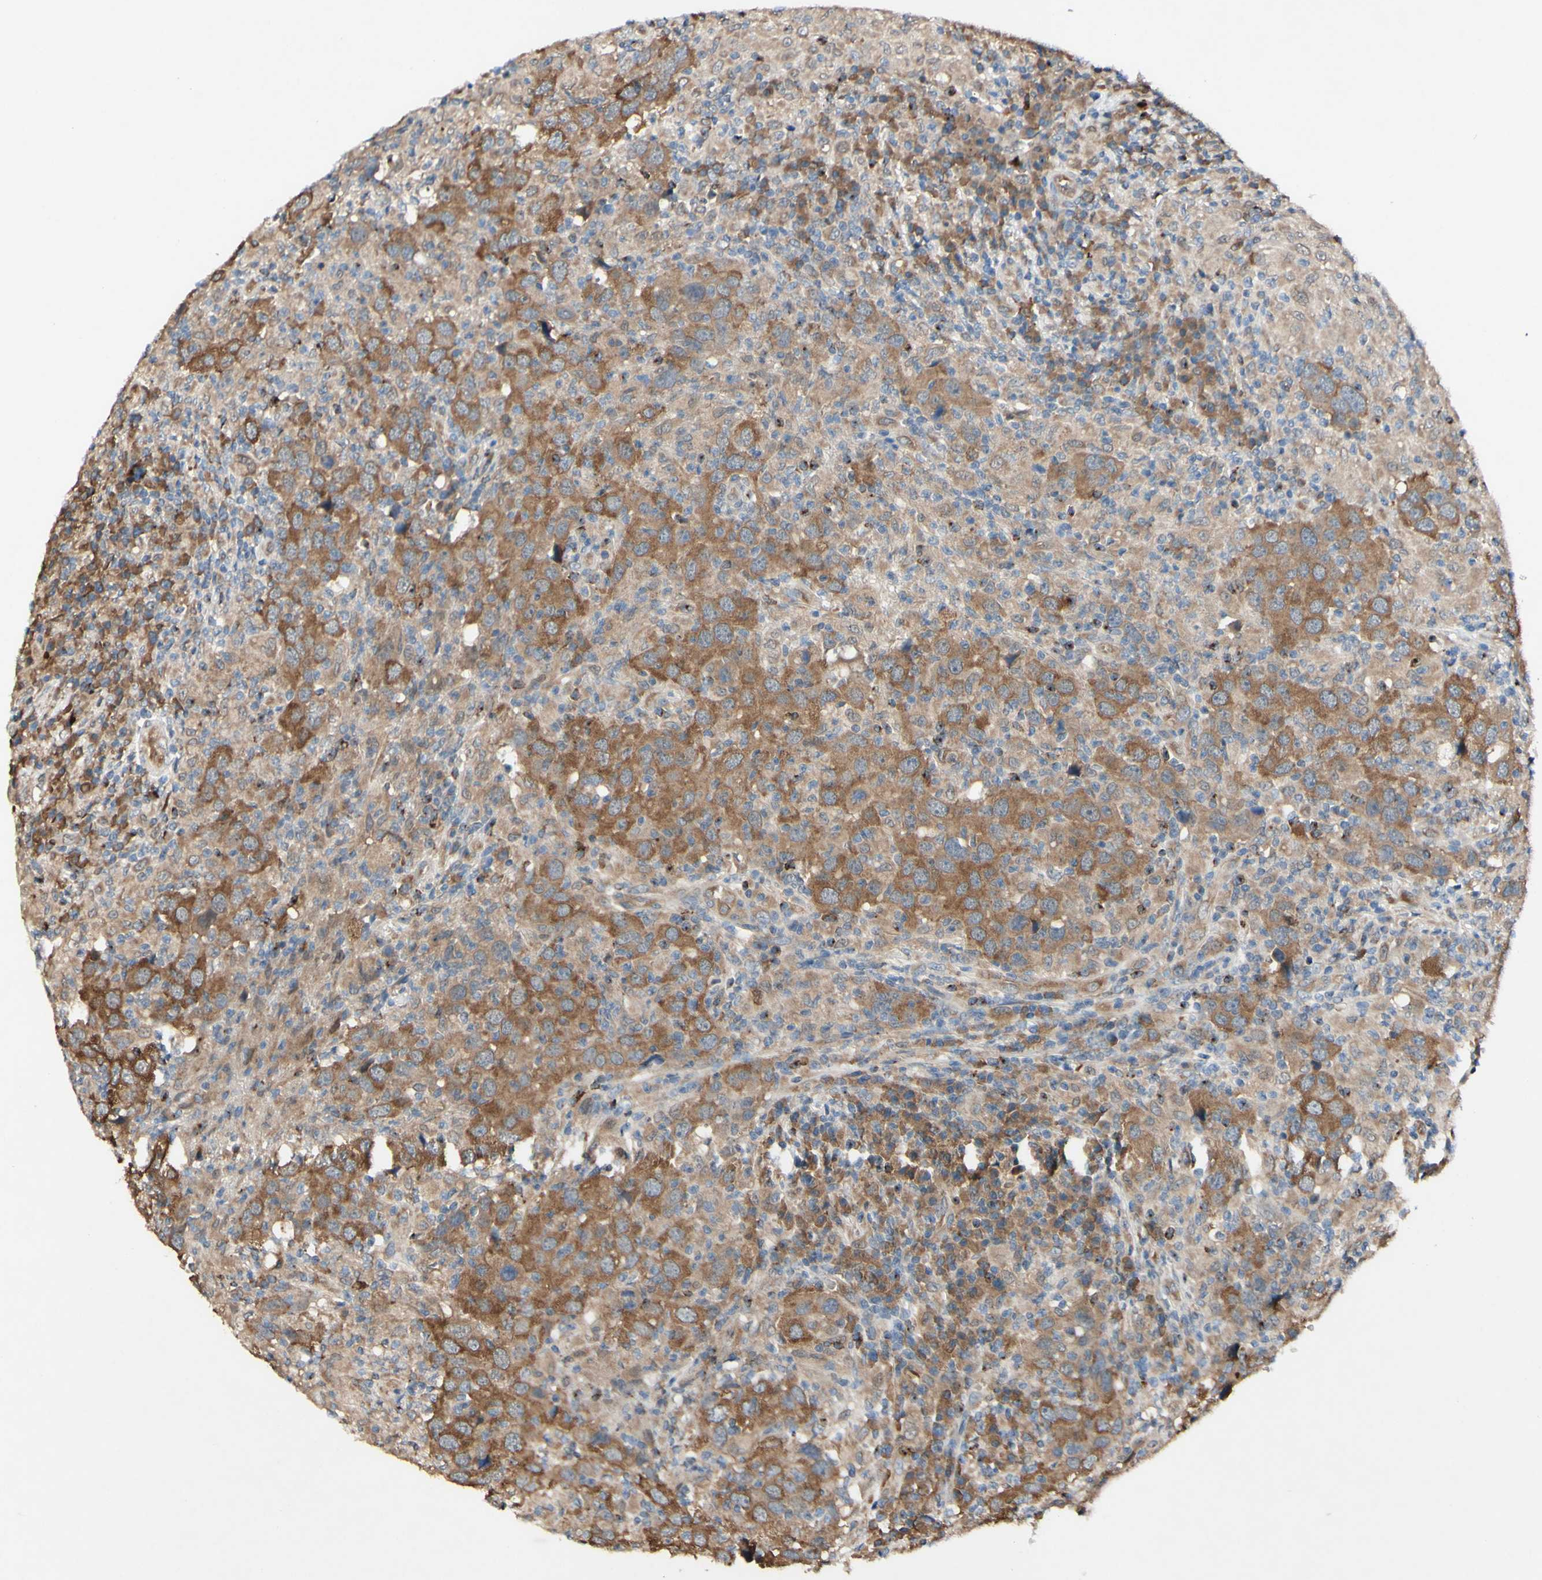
{"staining": {"intensity": "moderate", "quantity": ">75%", "location": "cytoplasmic/membranous"}, "tissue": "head and neck cancer", "cell_type": "Tumor cells", "image_type": "cancer", "snomed": [{"axis": "morphology", "description": "Adenocarcinoma, NOS"}, {"axis": "topography", "description": "Salivary gland"}, {"axis": "topography", "description": "Head-Neck"}], "caption": "This is a photomicrograph of immunohistochemistry (IHC) staining of head and neck adenocarcinoma, which shows moderate staining in the cytoplasmic/membranous of tumor cells.", "gene": "PDGFB", "patient": {"sex": "female", "age": 65}}